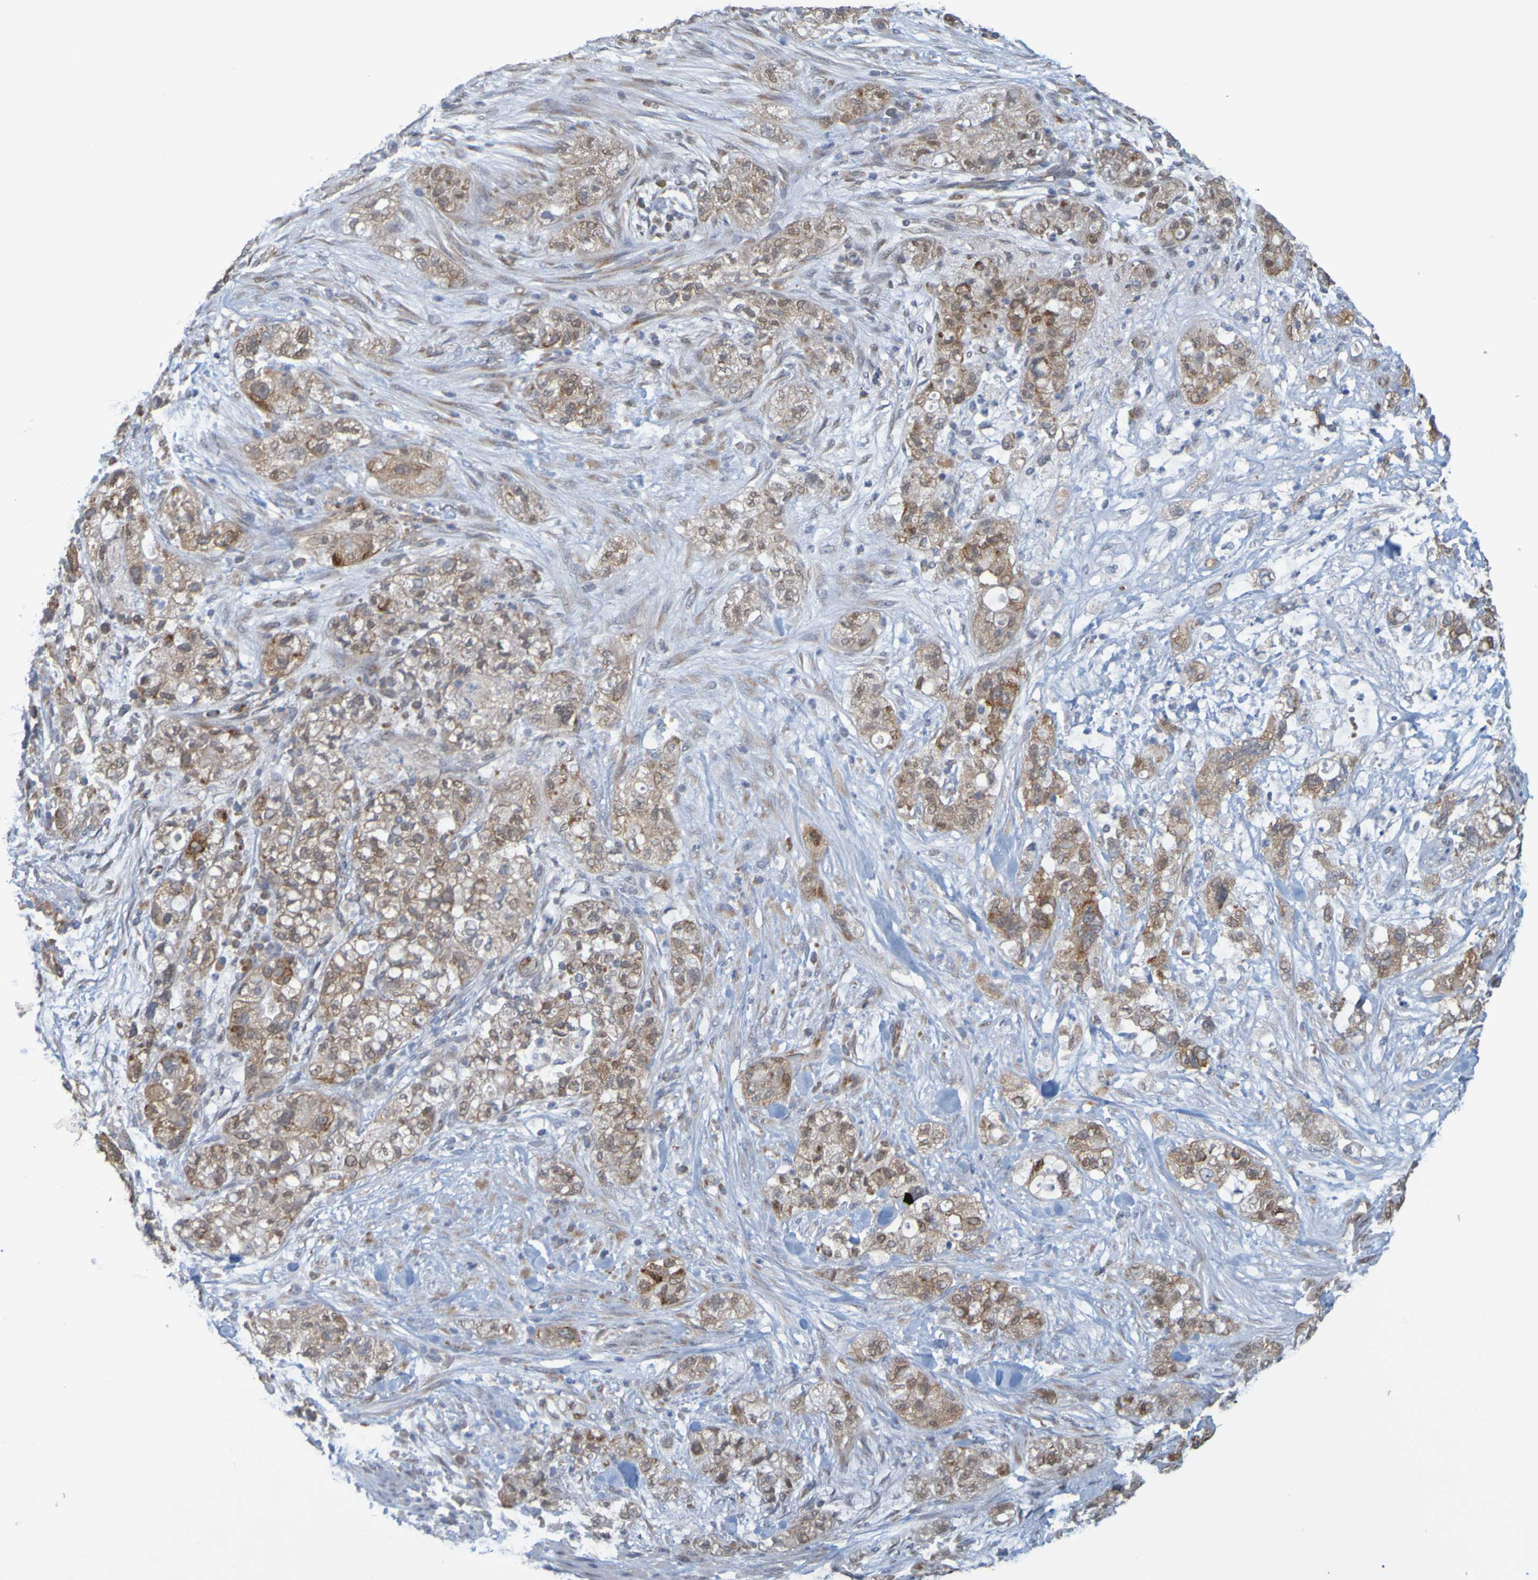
{"staining": {"intensity": "moderate", "quantity": ">75%", "location": "cytoplasmic/membranous"}, "tissue": "pancreatic cancer", "cell_type": "Tumor cells", "image_type": "cancer", "snomed": [{"axis": "morphology", "description": "Adenocarcinoma, NOS"}, {"axis": "topography", "description": "Pancreas"}], "caption": "An immunohistochemistry image of tumor tissue is shown. Protein staining in brown highlights moderate cytoplasmic/membranous positivity in adenocarcinoma (pancreatic) within tumor cells.", "gene": "MOGS", "patient": {"sex": "female", "age": 78}}